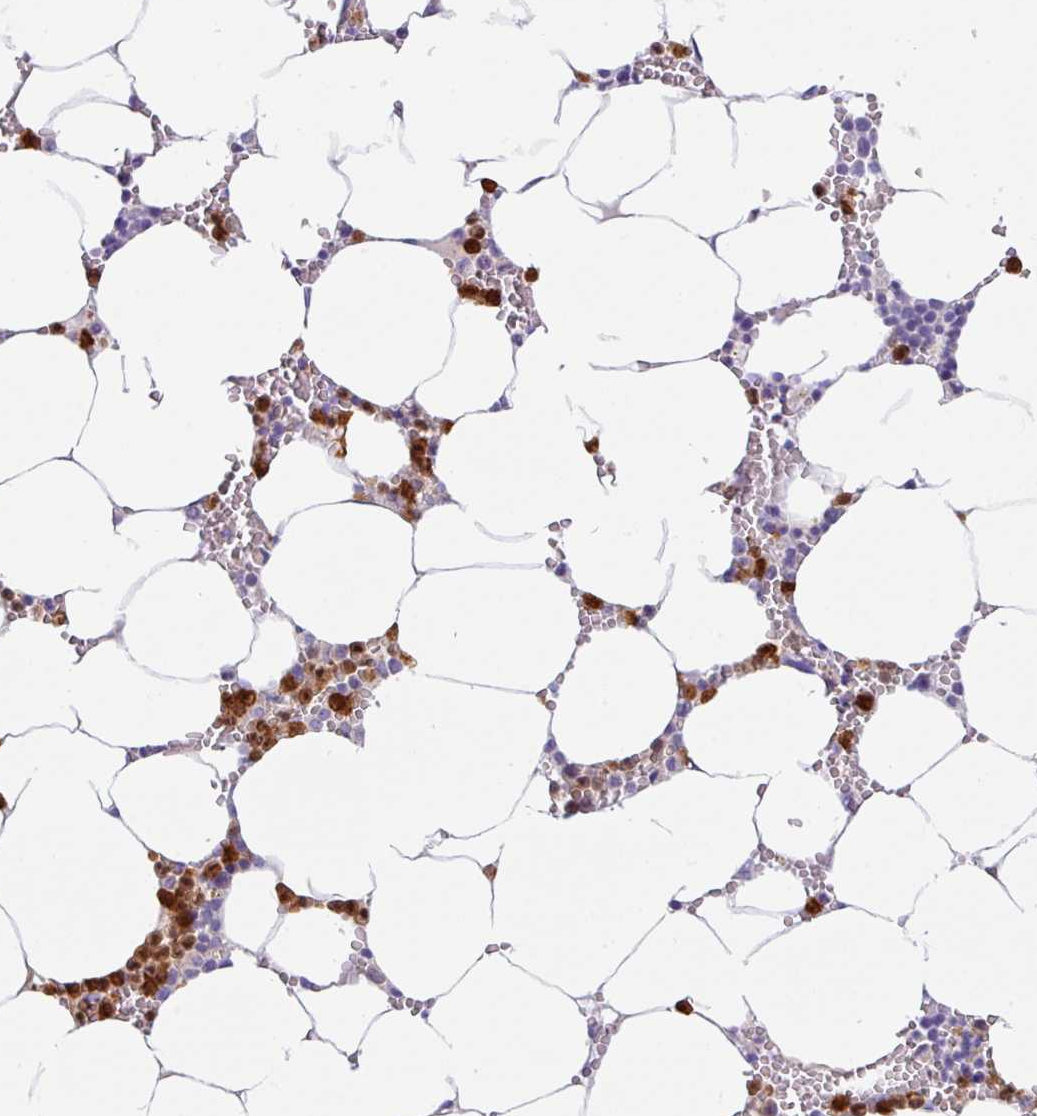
{"staining": {"intensity": "strong", "quantity": "25%-75%", "location": "cytoplasmic/membranous"}, "tissue": "bone marrow", "cell_type": "Hematopoietic cells", "image_type": "normal", "snomed": [{"axis": "morphology", "description": "Normal tissue, NOS"}, {"axis": "topography", "description": "Bone marrow"}], "caption": "An image of human bone marrow stained for a protein displays strong cytoplasmic/membranous brown staining in hematopoietic cells.", "gene": "SH2D3C", "patient": {"sex": "male", "age": 70}}